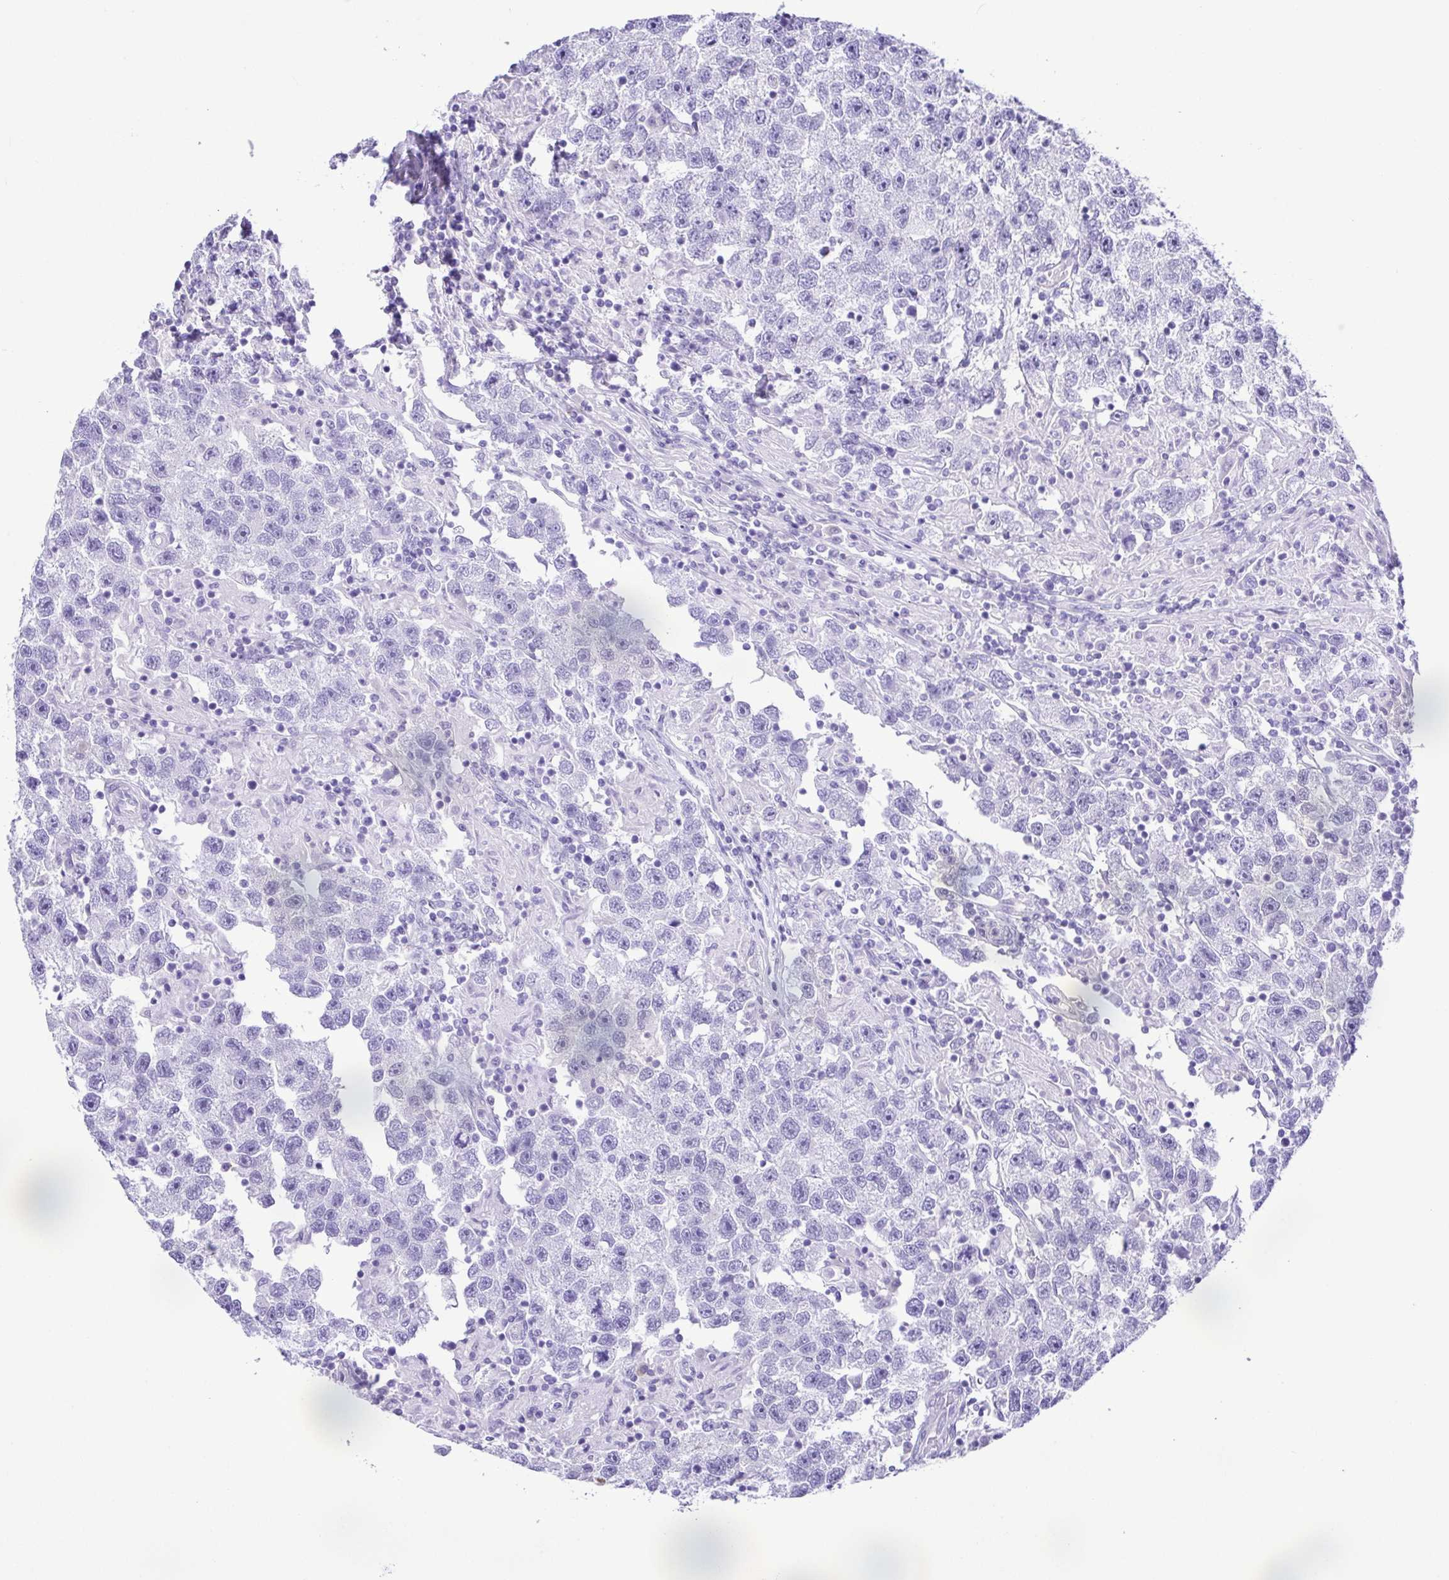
{"staining": {"intensity": "negative", "quantity": "none", "location": "none"}, "tissue": "testis cancer", "cell_type": "Tumor cells", "image_type": "cancer", "snomed": [{"axis": "morphology", "description": "Seminoma, NOS"}, {"axis": "topography", "description": "Testis"}], "caption": "Tumor cells show no significant staining in testis cancer.", "gene": "PAK3", "patient": {"sex": "male", "age": 26}}